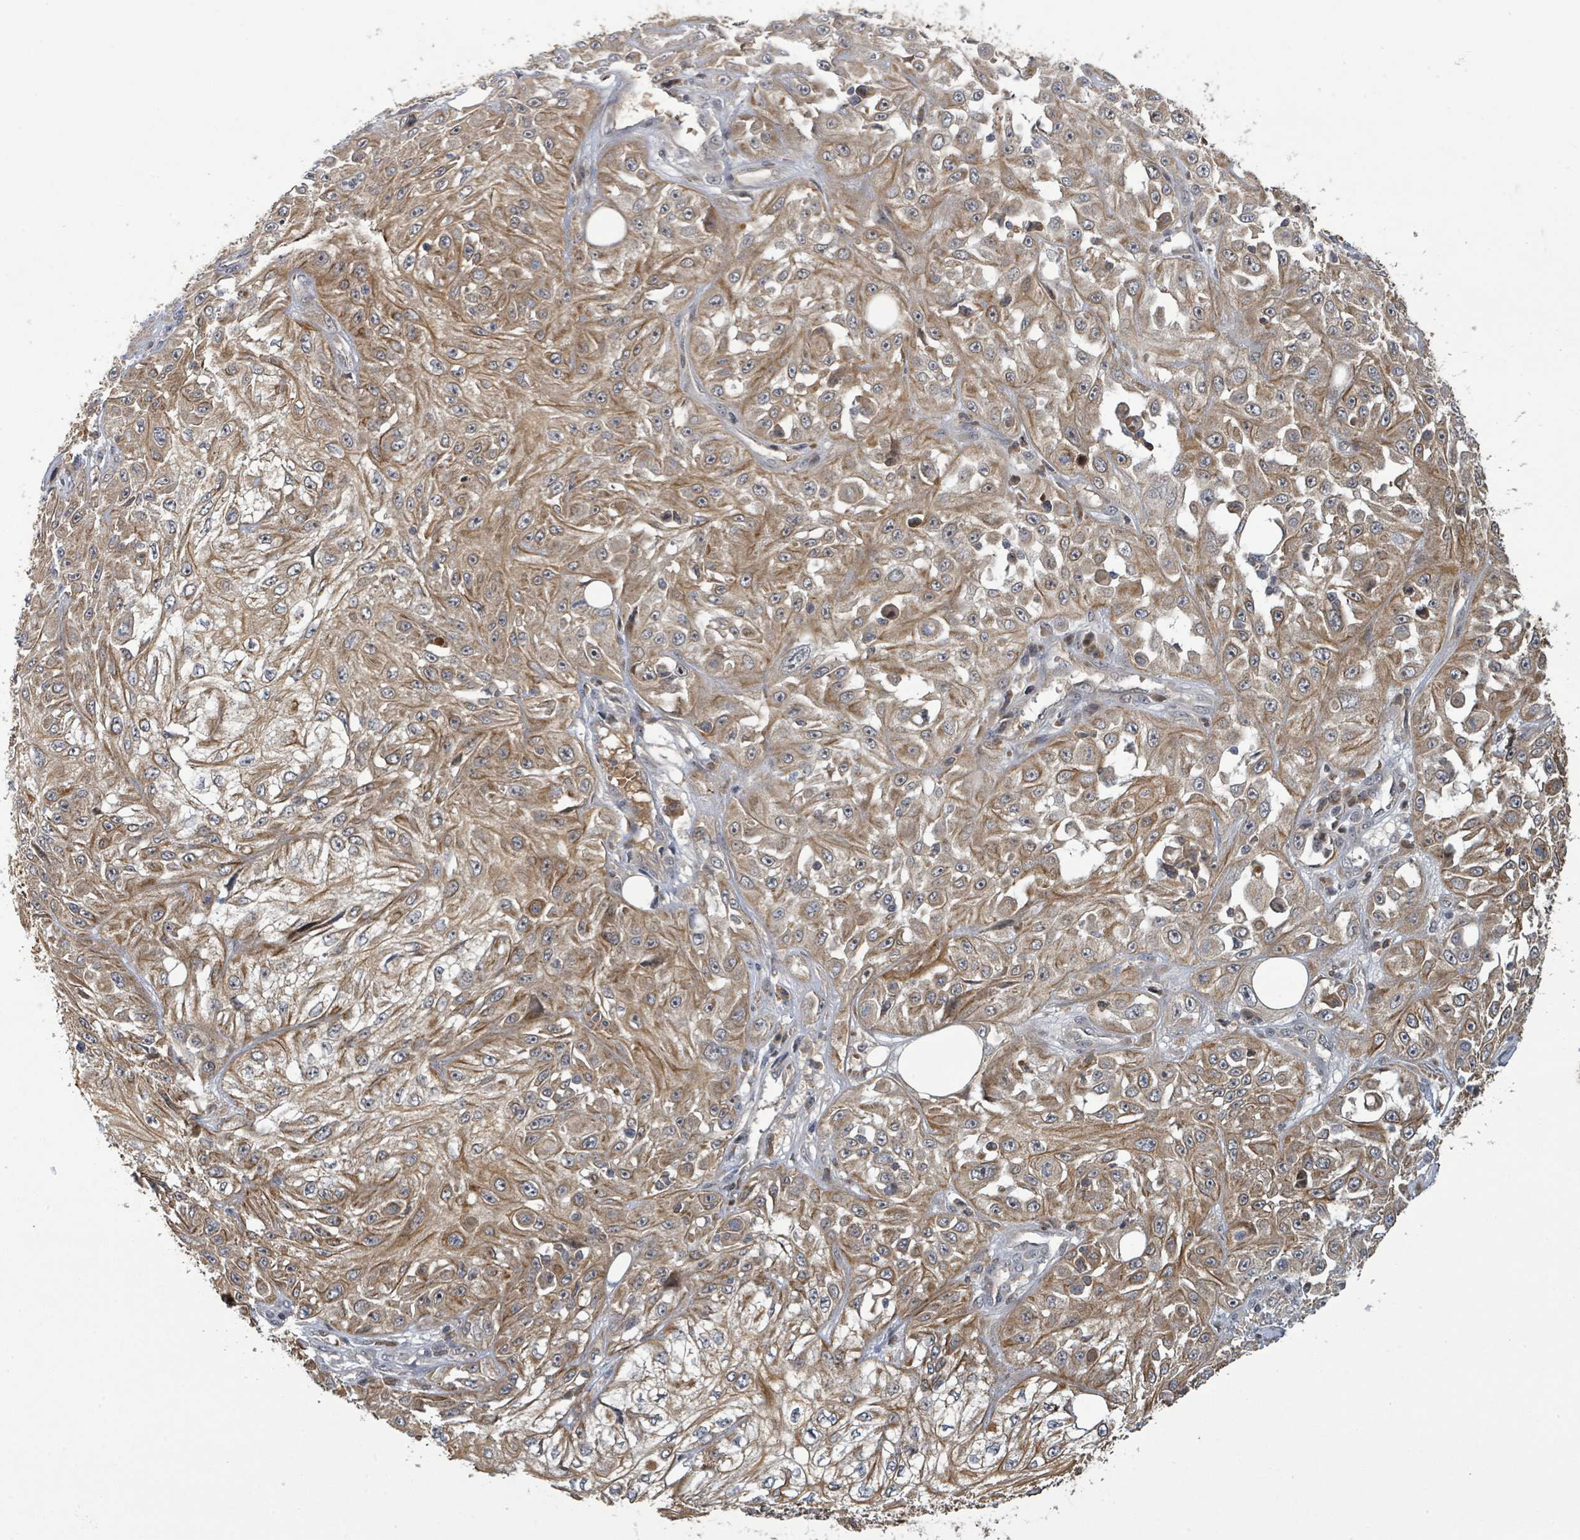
{"staining": {"intensity": "moderate", "quantity": ">75%", "location": "cytoplasmic/membranous"}, "tissue": "skin cancer", "cell_type": "Tumor cells", "image_type": "cancer", "snomed": [{"axis": "morphology", "description": "Squamous cell carcinoma, NOS"}, {"axis": "morphology", "description": "Squamous cell carcinoma, metastatic, NOS"}, {"axis": "topography", "description": "Skin"}, {"axis": "topography", "description": "Lymph node"}], "caption": "Metastatic squamous cell carcinoma (skin) stained with a brown dye demonstrates moderate cytoplasmic/membranous positive expression in about >75% of tumor cells.", "gene": "ITGA11", "patient": {"sex": "male", "age": 75}}